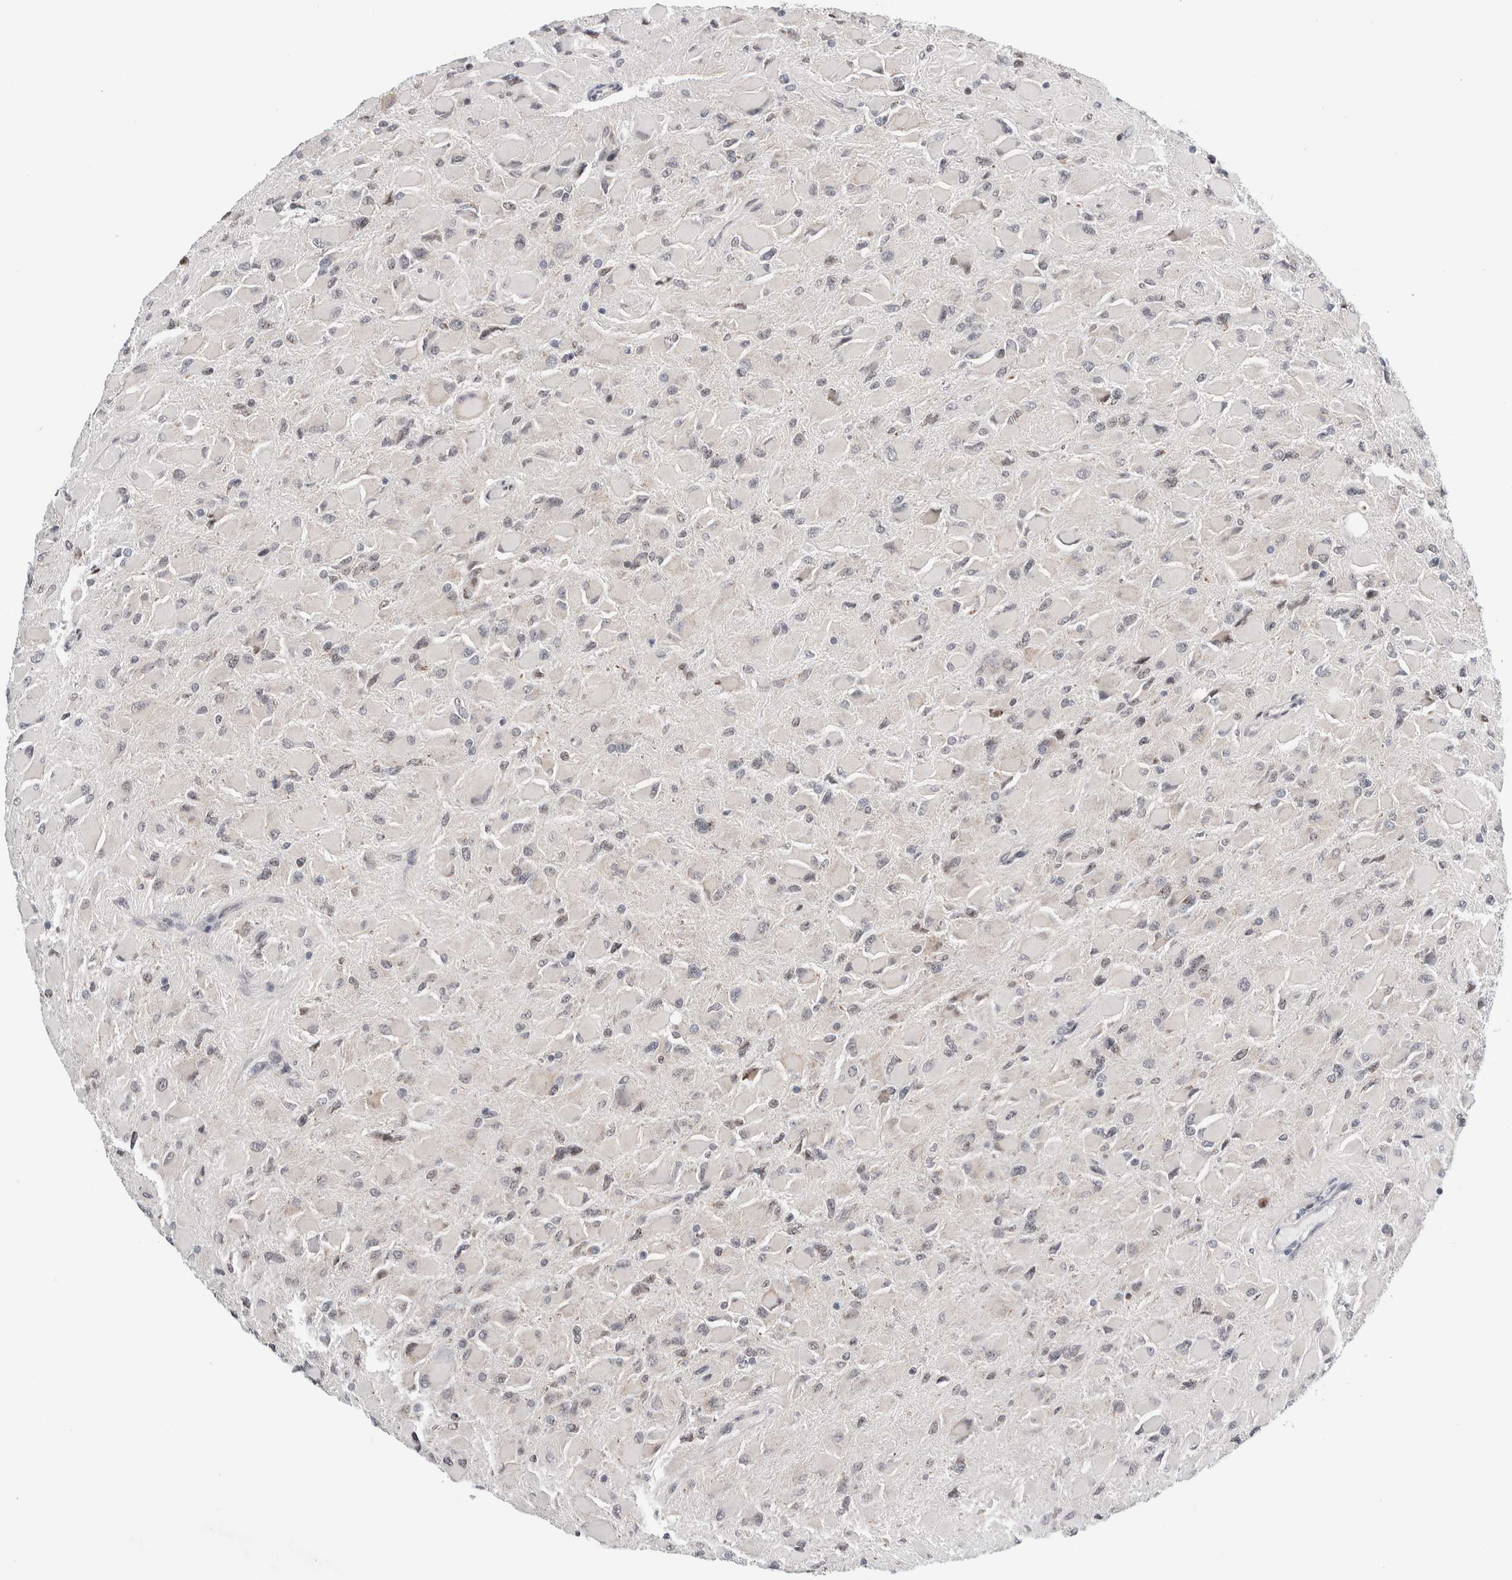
{"staining": {"intensity": "negative", "quantity": "none", "location": "none"}, "tissue": "glioma", "cell_type": "Tumor cells", "image_type": "cancer", "snomed": [{"axis": "morphology", "description": "Glioma, malignant, High grade"}, {"axis": "topography", "description": "Cerebral cortex"}], "caption": "This is a image of IHC staining of glioma, which shows no expression in tumor cells.", "gene": "NEUROD1", "patient": {"sex": "female", "age": 36}}